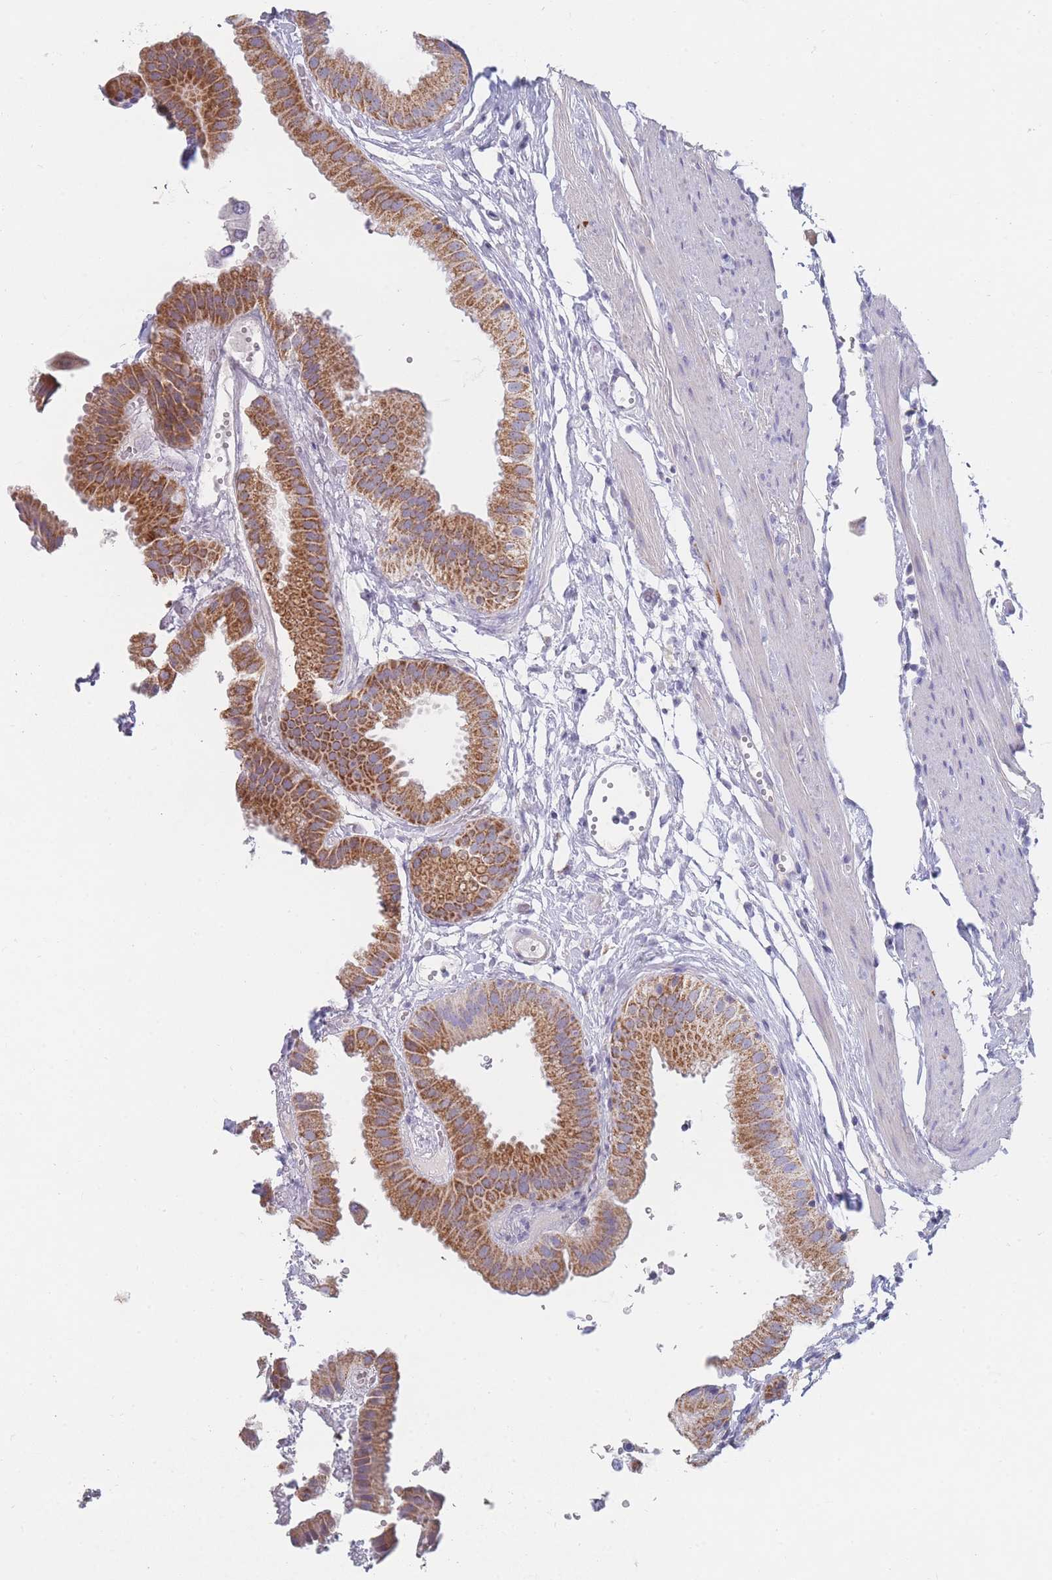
{"staining": {"intensity": "moderate", "quantity": ">75%", "location": "cytoplasmic/membranous"}, "tissue": "gallbladder", "cell_type": "Glandular cells", "image_type": "normal", "snomed": [{"axis": "morphology", "description": "Normal tissue, NOS"}, {"axis": "topography", "description": "Gallbladder"}], "caption": "Brown immunohistochemical staining in benign human gallbladder displays moderate cytoplasmic/membranous expression in about >75% of glandular cells. (IHC, brightfield microscopy, high magnification).", "gene": "MRPS14", "patient": {"sex": "female", "age": 61}}